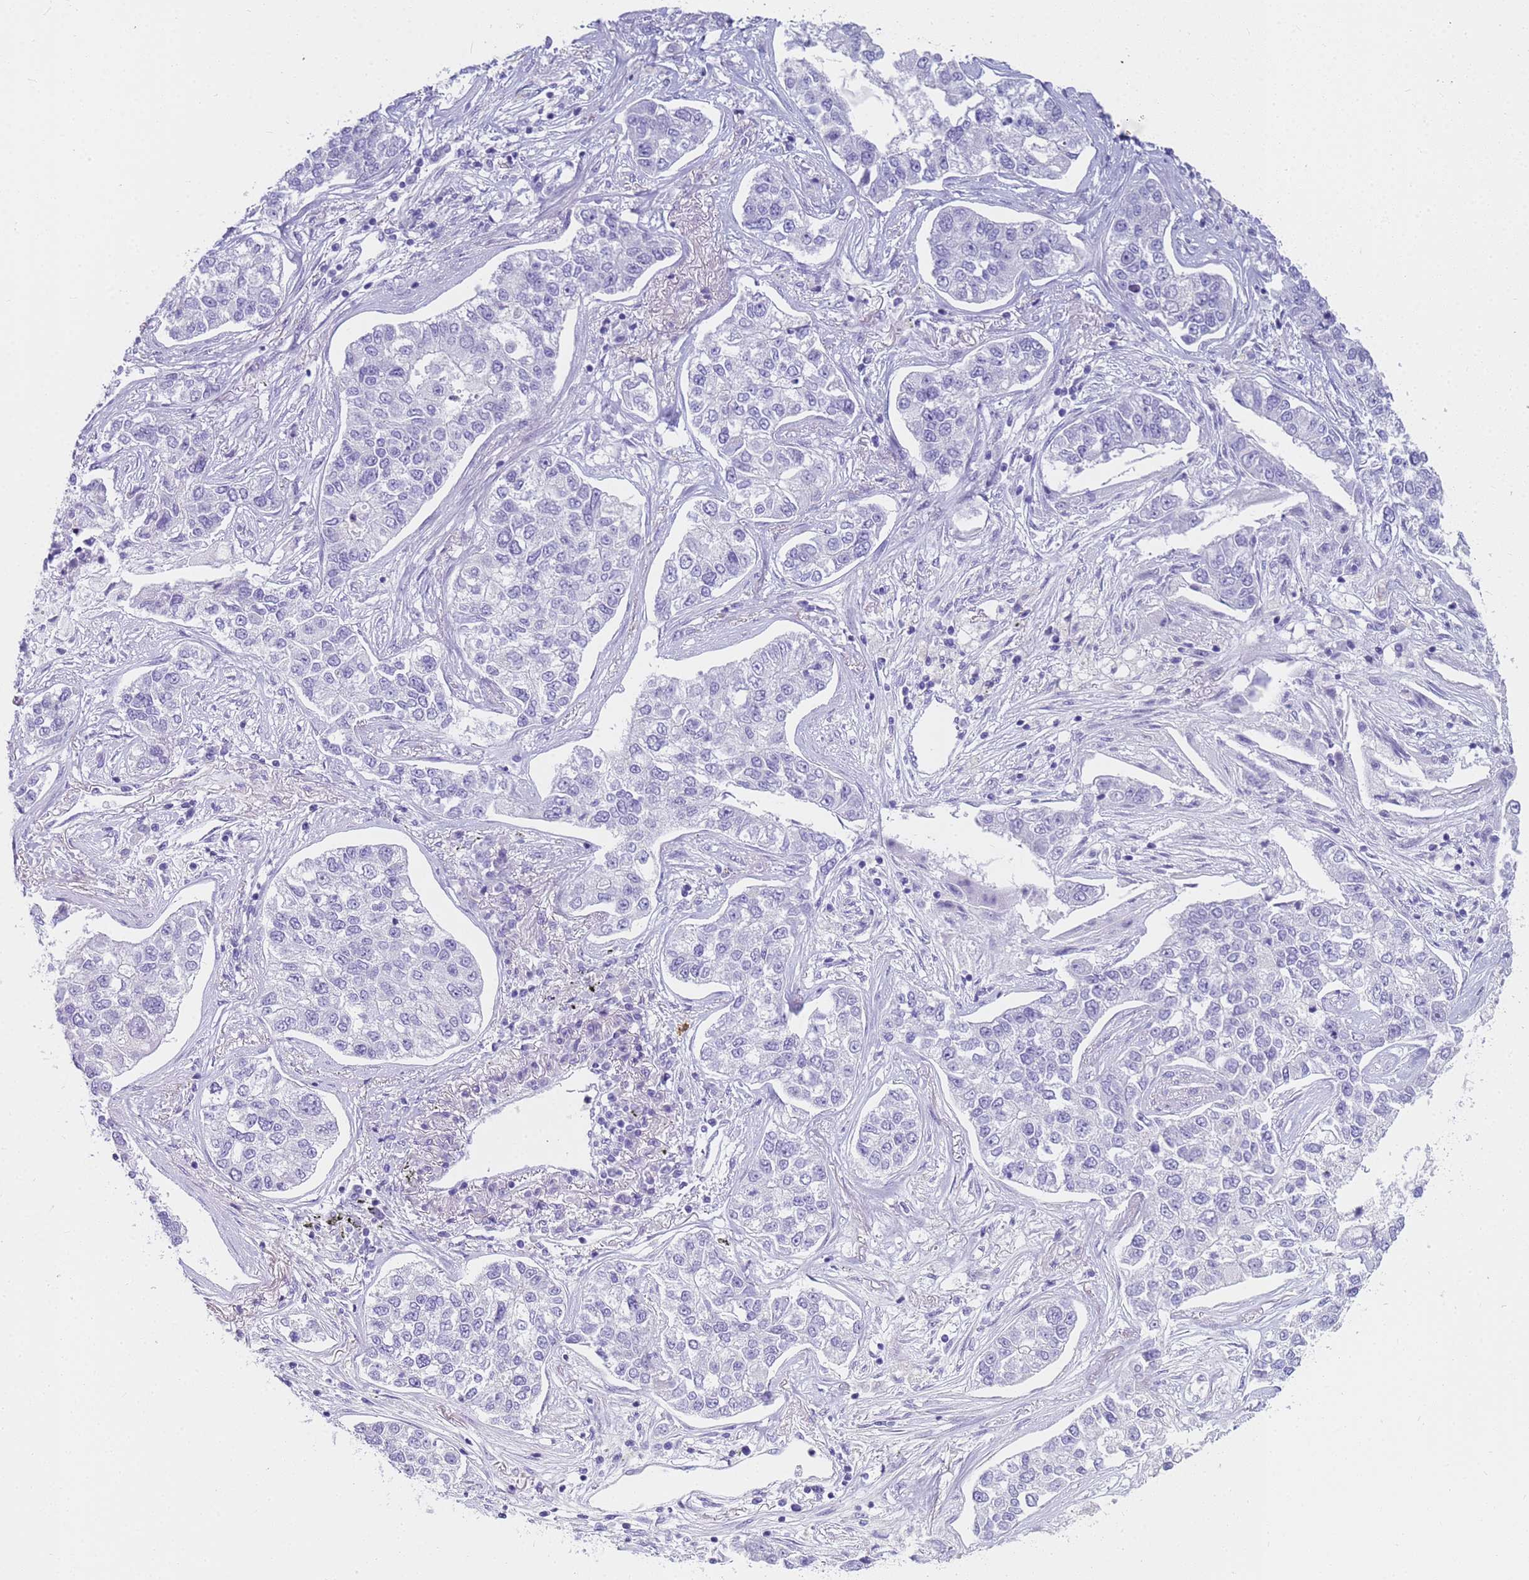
{"staining": {"intensity": "negative", "quantity": "none", "location": "none"}, "tissue": "lung cancer", "cell_type": "Tumor cells", "image_type": "cancer", "snomed": [{"axis": "morphology", "description": "Adenocarcinoma, NOS"}, {"axis": "topography", "description": "Lung"}], "caption": "Micrograph shows no protein positivity in tumor cells of lung cancer (adenocarcinoma) tissue.", "gene": "RNASE2", "patient": {"sex": "male", "age": 49}}